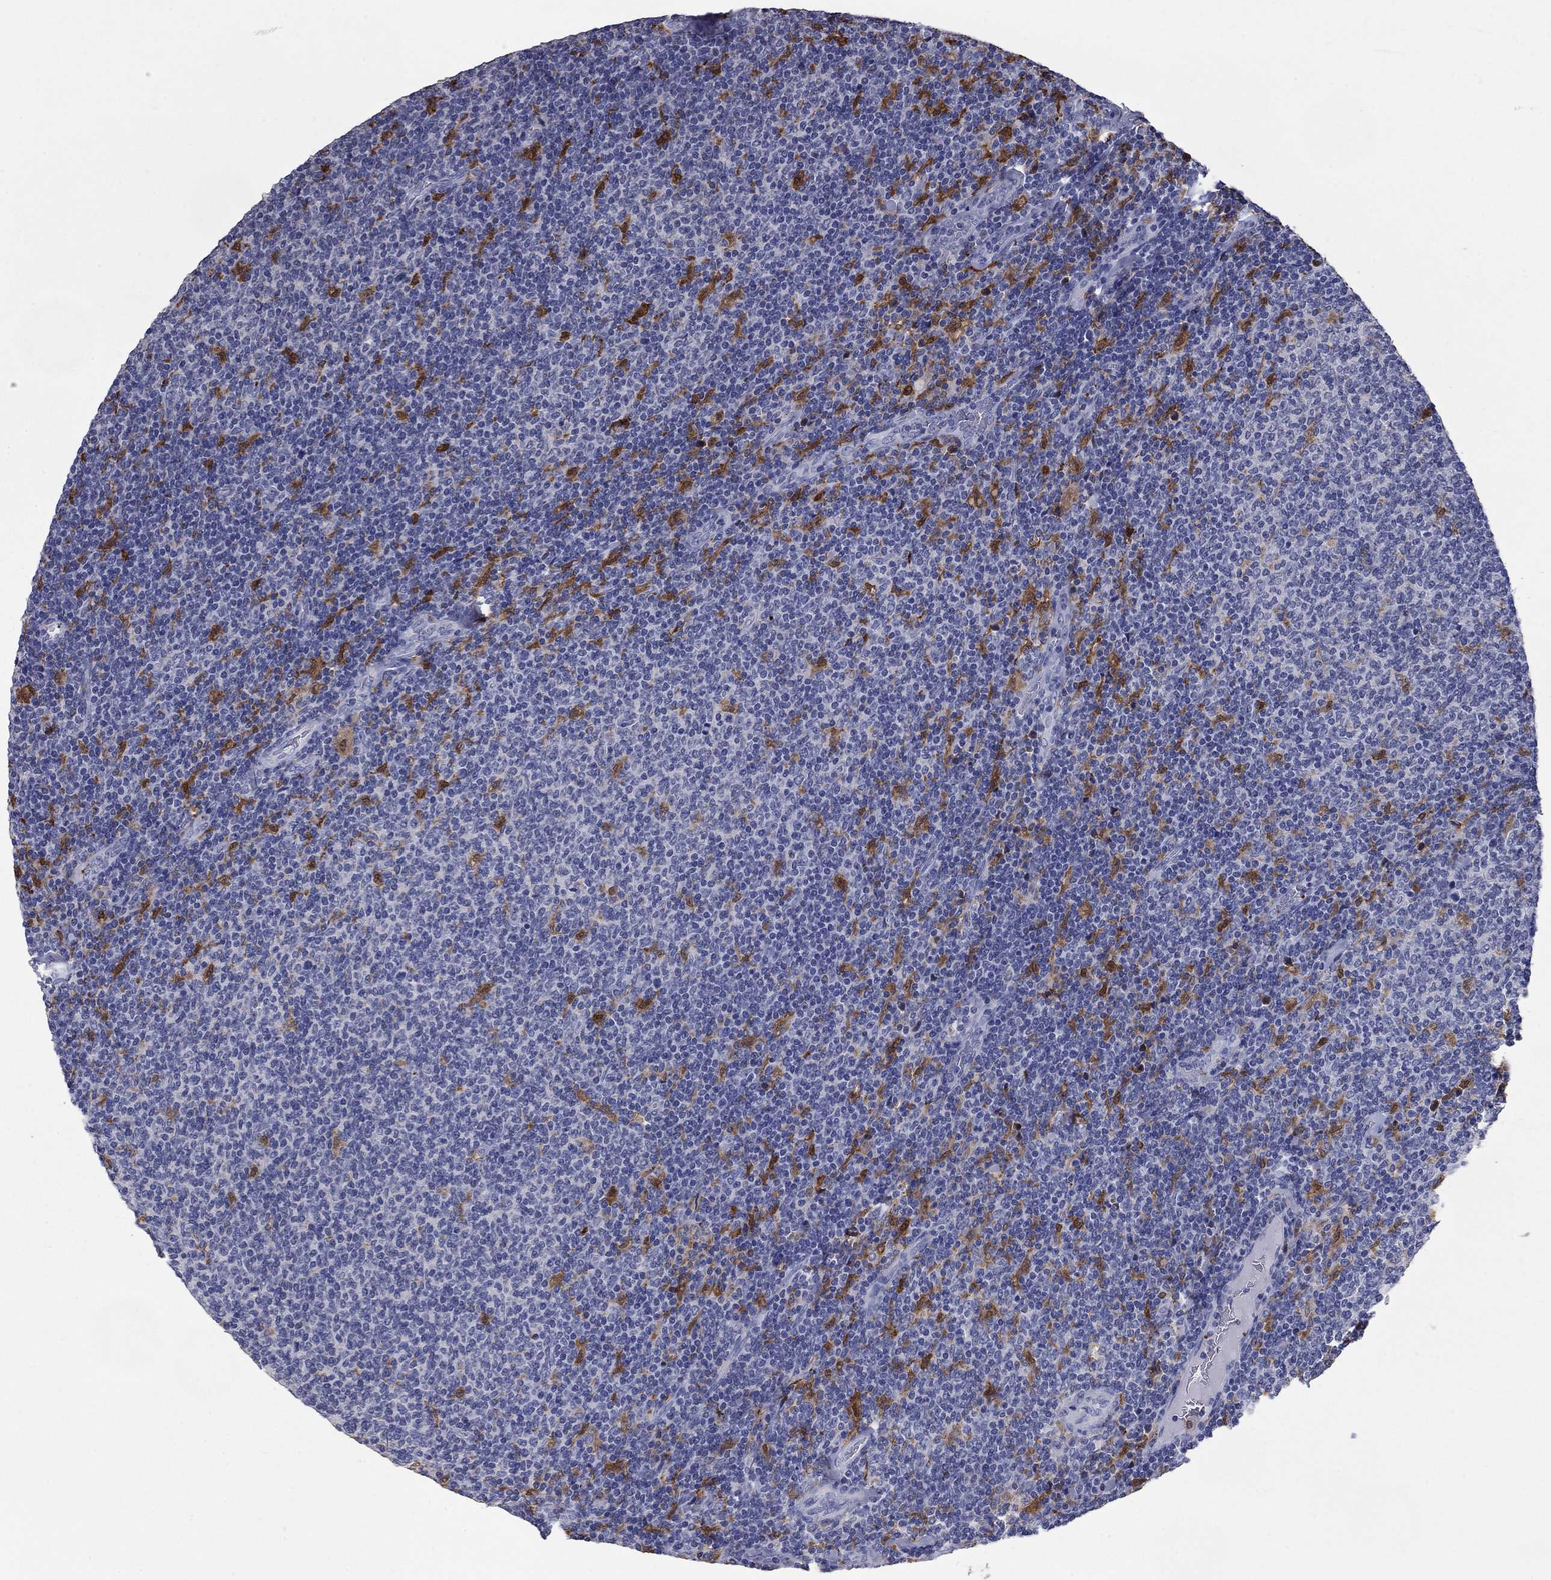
{"staining": {"intensity": "strong", "quantity": "<25%", "location": "cytoplasmic/membranous"}, "tissue": "lymphoma", "cell_type": "Tumor cells", "image_type": "cancer", "snomed": [{"axis": "morphology", "description": "Malignant lymphoma, non-Hodgkin's type, Low grade"}, {"axis": "topography", "description": "Lymph node"}], "caption": "Immunohistochemical staining of low-grade malignant lymphoma, non-Hodgkin's type exhibits strong cytoplasmic/membranous protein positivity in about <25% of tumor cells. The staining was performed using DAB, with brown indicating positive protein expression. Nuclei are stained blue with hematoxylin.", "gene": "PLEK", "patient": {"sex": "male", "age": 52}}